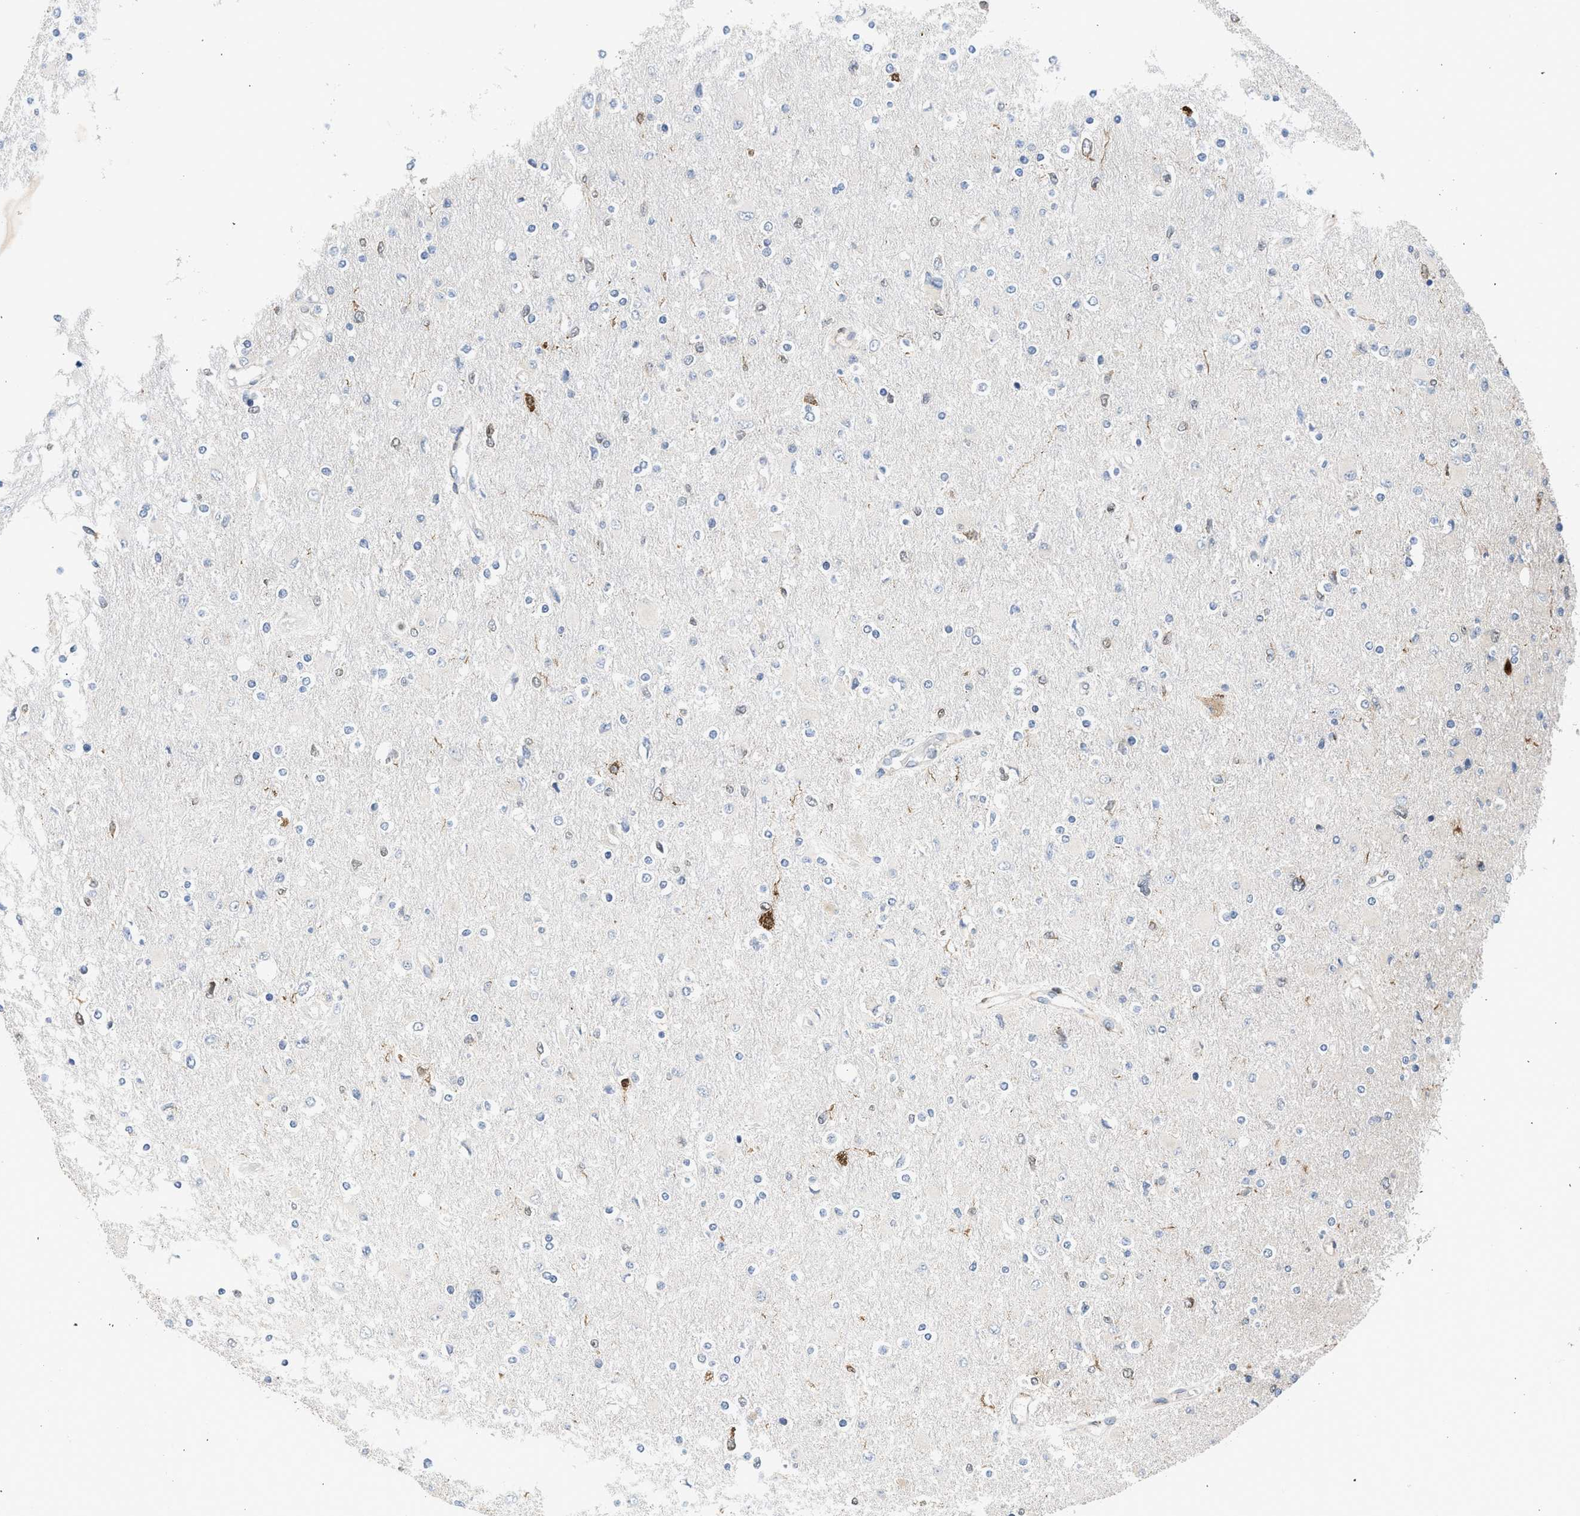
{"staining": {"intensity": "weak", "quantity": "<25%", "location": "cytoplasmic/membranous"}, "tissue": "glioma", "cell_type": "Tumor cells", "image_type": "cancer", "snomed": [{"axis": "morphology", "description": "Glioma, malignant, High grade"}, {"axis": "topography", "description": "Cerebral cortex"}], "caption": "Immunohistochemistry of glioma exhibits no staining in tumor cells. Brightfield microscopy of IHC stained with DAB (3,3'-diaminobenzidine) (brown) and hematoxylin (blue), captured at high magnification.", "gene": "POLG2", "patient": {"sex": "female", "age": 36}}